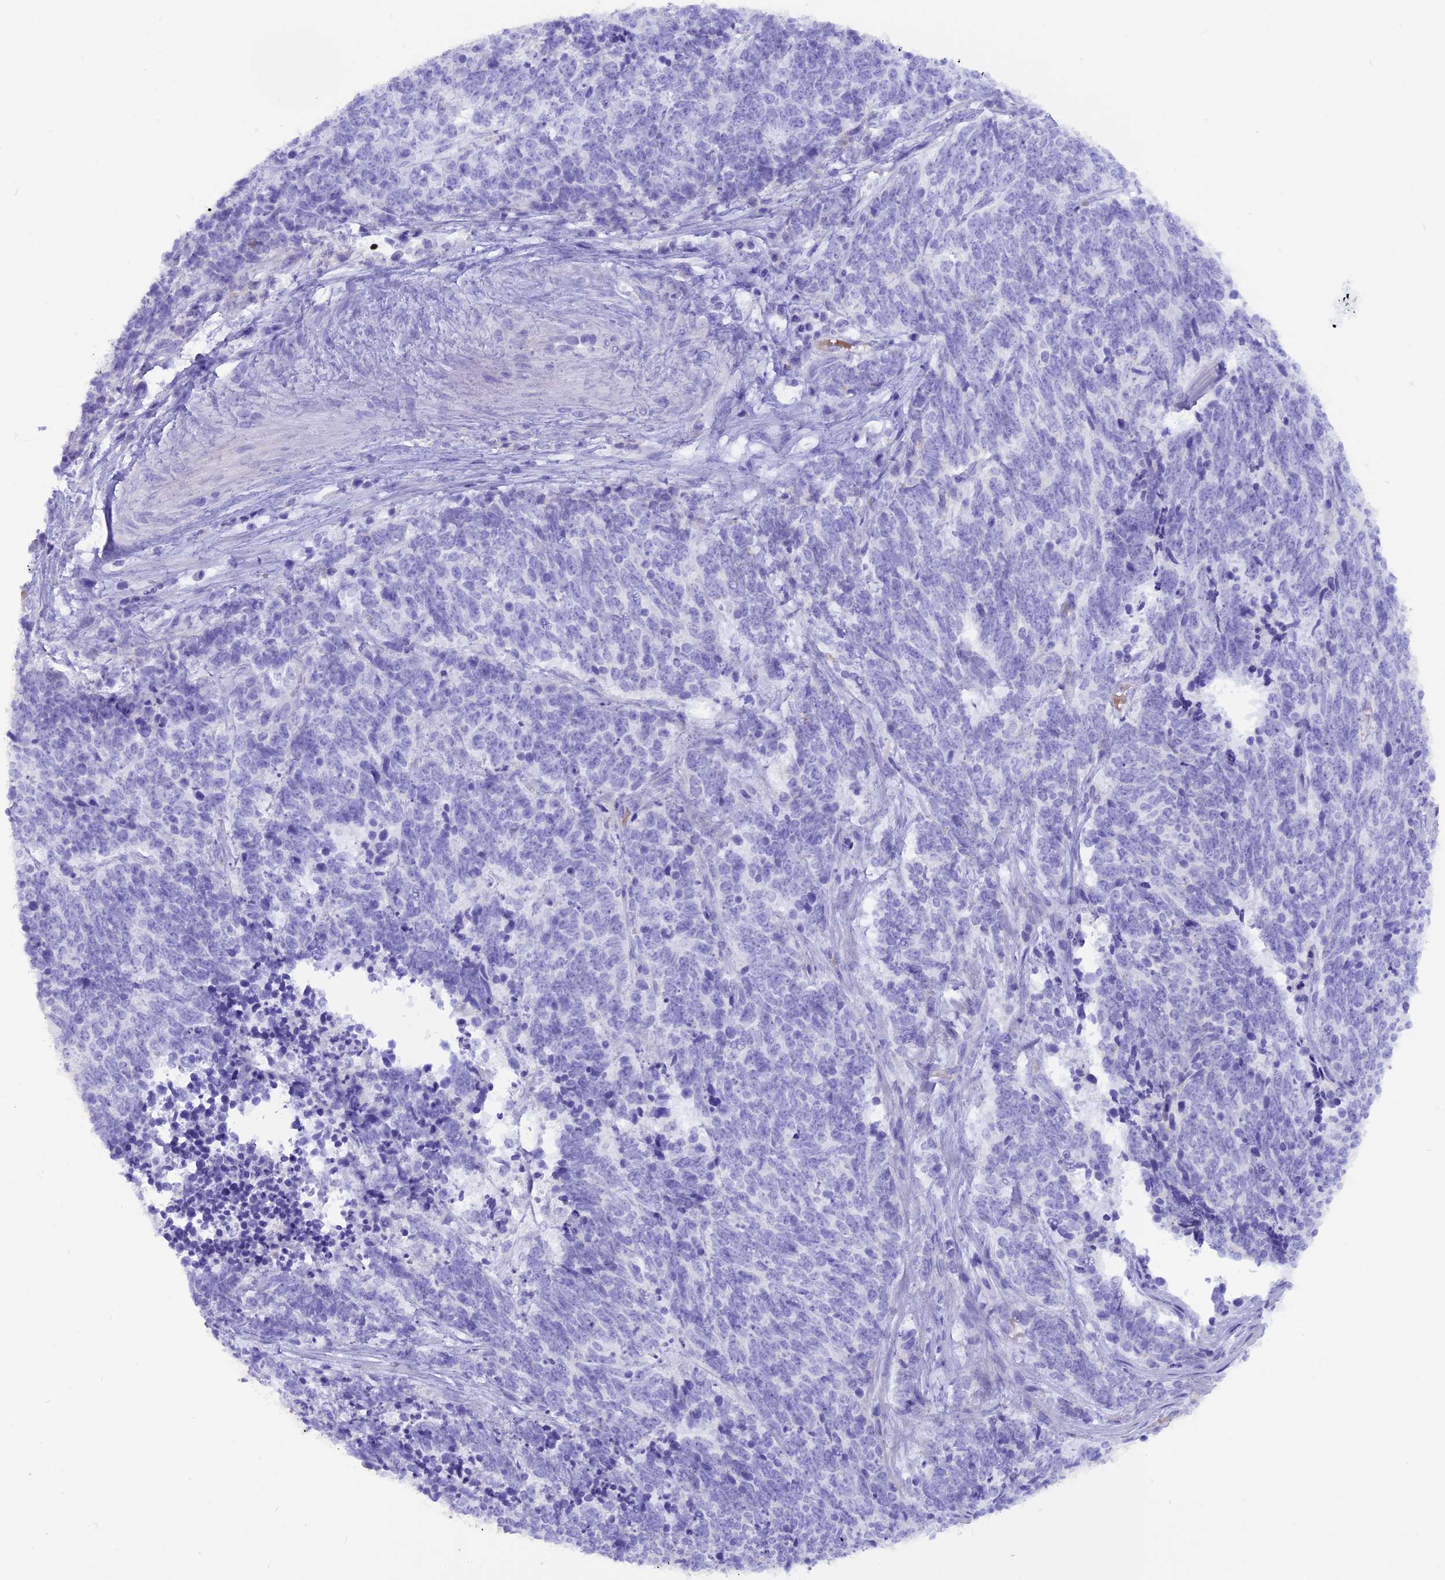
{"staining": {"intensity": "negative", "quantity": "none", "location": "none"}, "tissue": "cervical cancer", "cell_type": "Tumor cells", "image_type": "cancer", "snomed": [{"axis": "morphology", "description": "Squamous cell carcinoma, NOS"}, {"axis": "topography", "description": "Cervix"}], "caption": "Immunohistochemistry (IHC) of human cervical cancer (squamous cell carcinoma) displays no positivity in tumor cells. (Brightfield microscopy of DAB immunohistochemistry (IHC) at high magnification).", "gene": "GLYATL1", "patient": {"sex": "female", "age": 29}}